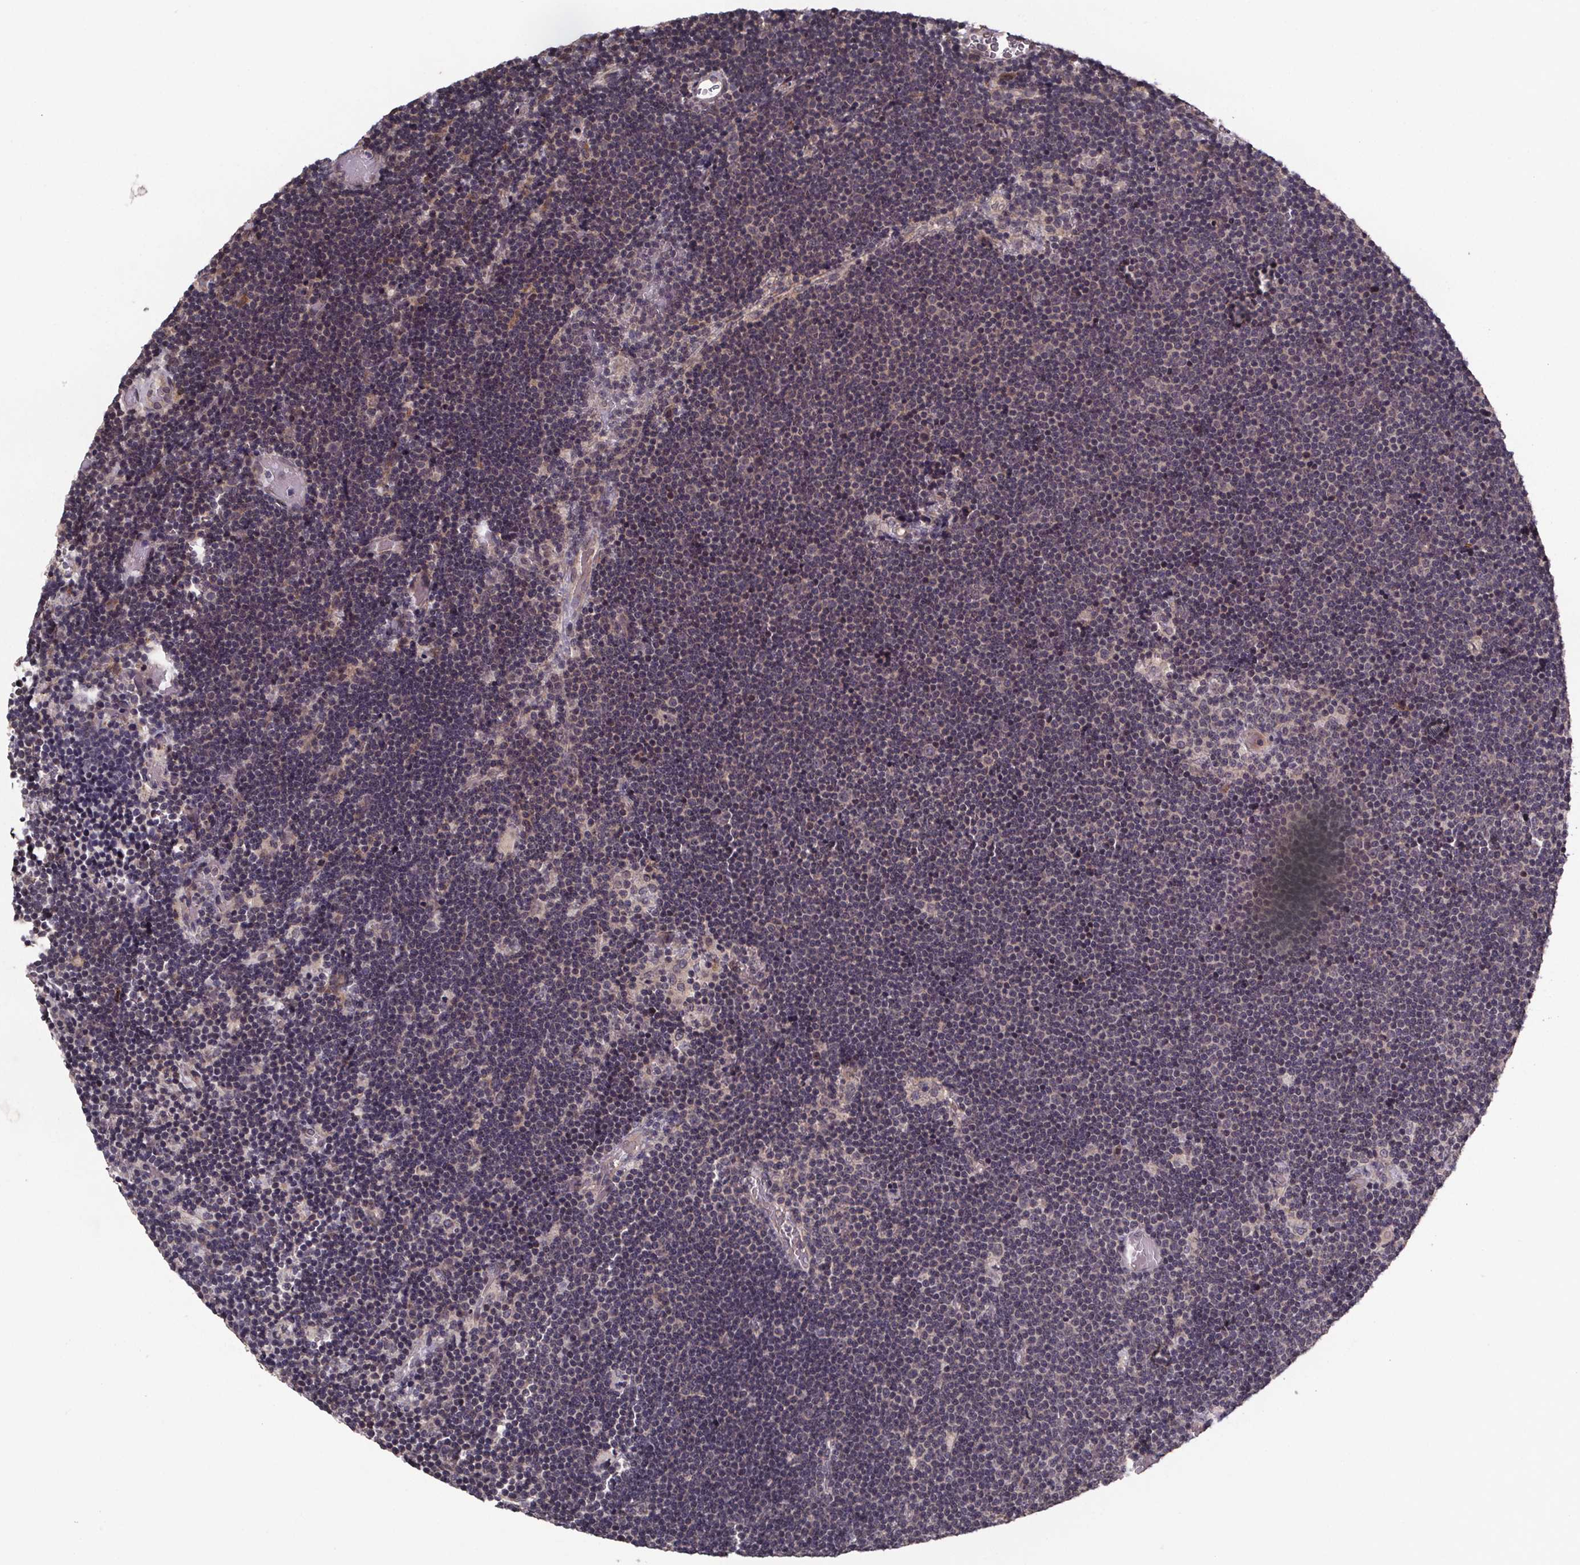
{"staining": {"intensity": "weak", "quantity": "25%-75%", "location": "cytoplasmic/membranous,nuclear"}, "tissue": "lymphoma", "cell_type": "Tumor cells", "image_type": "cancer", "snomed": [{"axis": "morphology", "description": "Malignant lymphoma, non-Hodgkin's type, Low grade"}, {"axis": "topography", "description": "Brain"}], "caption": "Weak cytoplasmic/membranous and nuclear protein staining is identified in approximately 25%-75% of tumor cells in lymphoma.", "gene": "SAT1", "patient": {"sex": "female", "age": 66}}